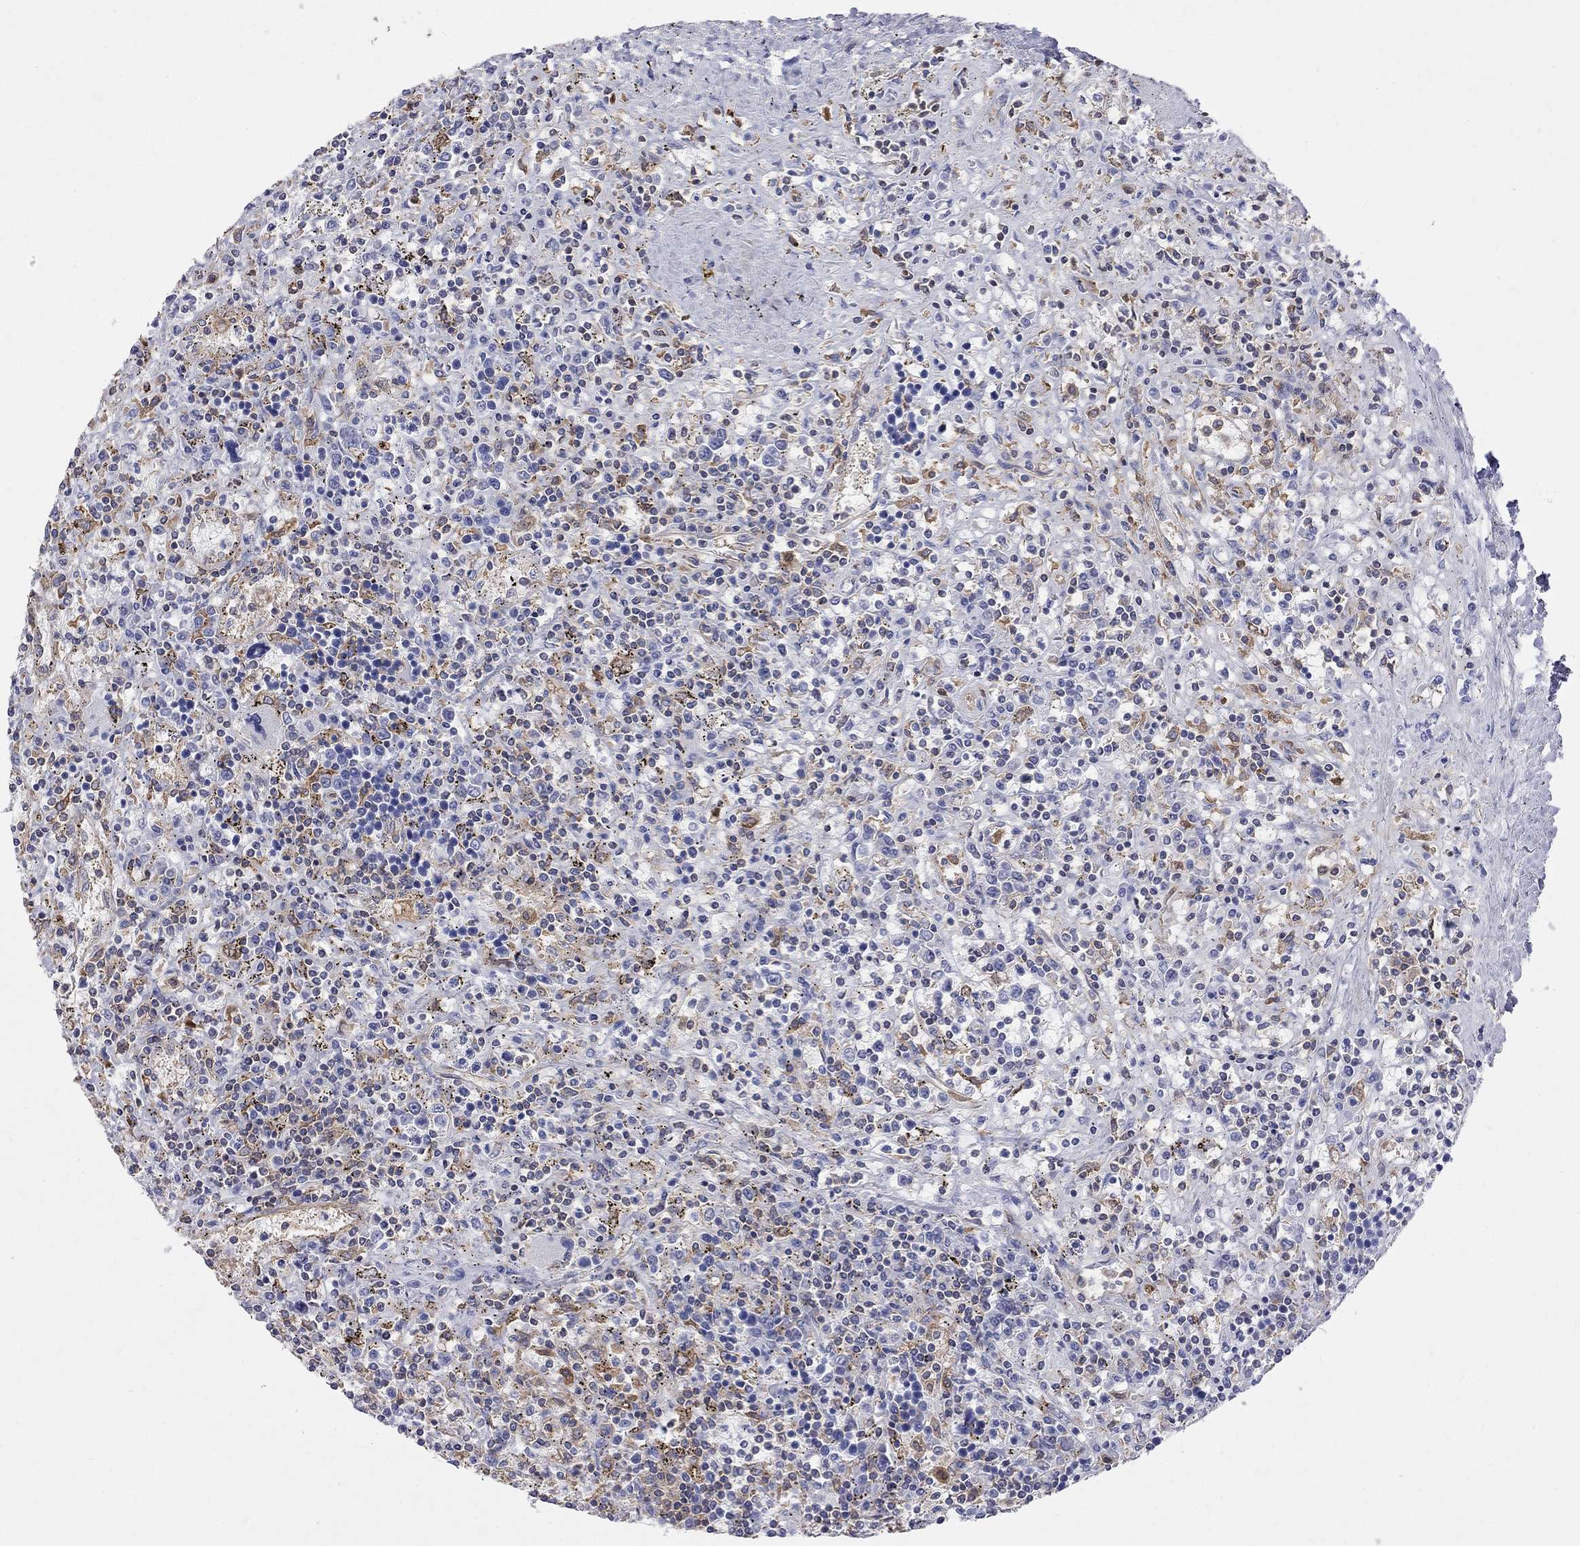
{"staining": {"intensity": "negative", "quantity": "none", "location": "none"}, "tissue": "lymphoma", "cell_type": "Tumor cells", "image_type": "cancer", "snomed": [{"axis": "morphology", "description": "Malignant lymphoma, non-Hodgkin's type, Low grade"}, {"axis": "topography", "description": "Spleen"}], "caption": "Lymphoma stained for a protein using immunohistochemistry shows no expression tumor cells.", "gene": "ABI3", "patient": {"sex": "male", "age": 62}}